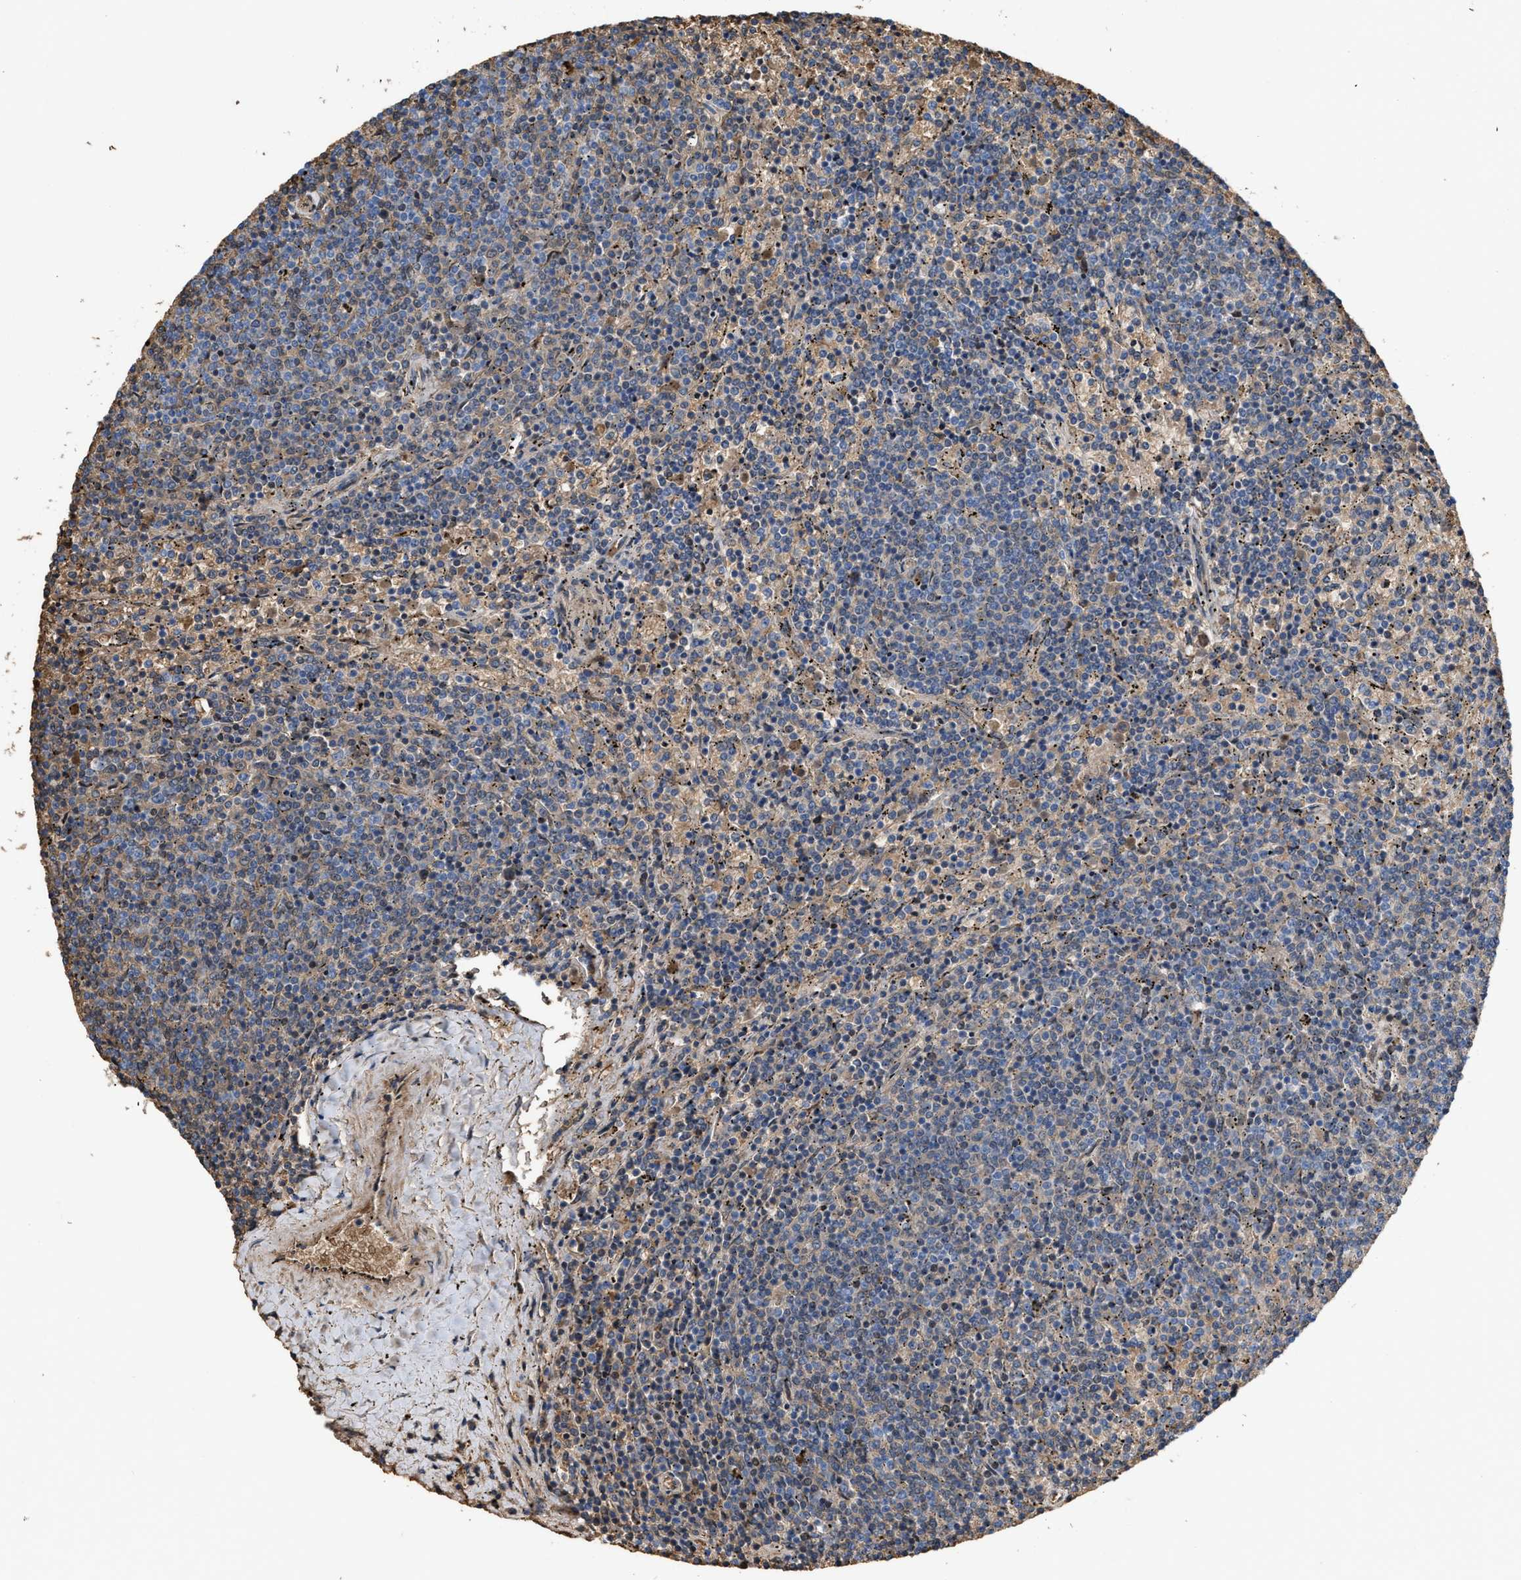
{"staining": {"intensity": "weak", "quantity": "25%-75%", "location": "cytoplasmic/membranous"}, "tissue": "lymphoma", "cell_type": "Tumor cells", "image_type": "cancer", "snomed": [{"axis": "morphology", "description": "Malignant lymphoma, non-Hodgkin's type, Low grade"}, {"axis": "topography", "description": "Spleen"}], "caption": "The immunohistochemical stain shows weak cytoplasmic/membranous positivity in tumor cells of lymphoma tissue.", "gene": "POLR1F", "patient": {"sex": "female", "age": 50}}